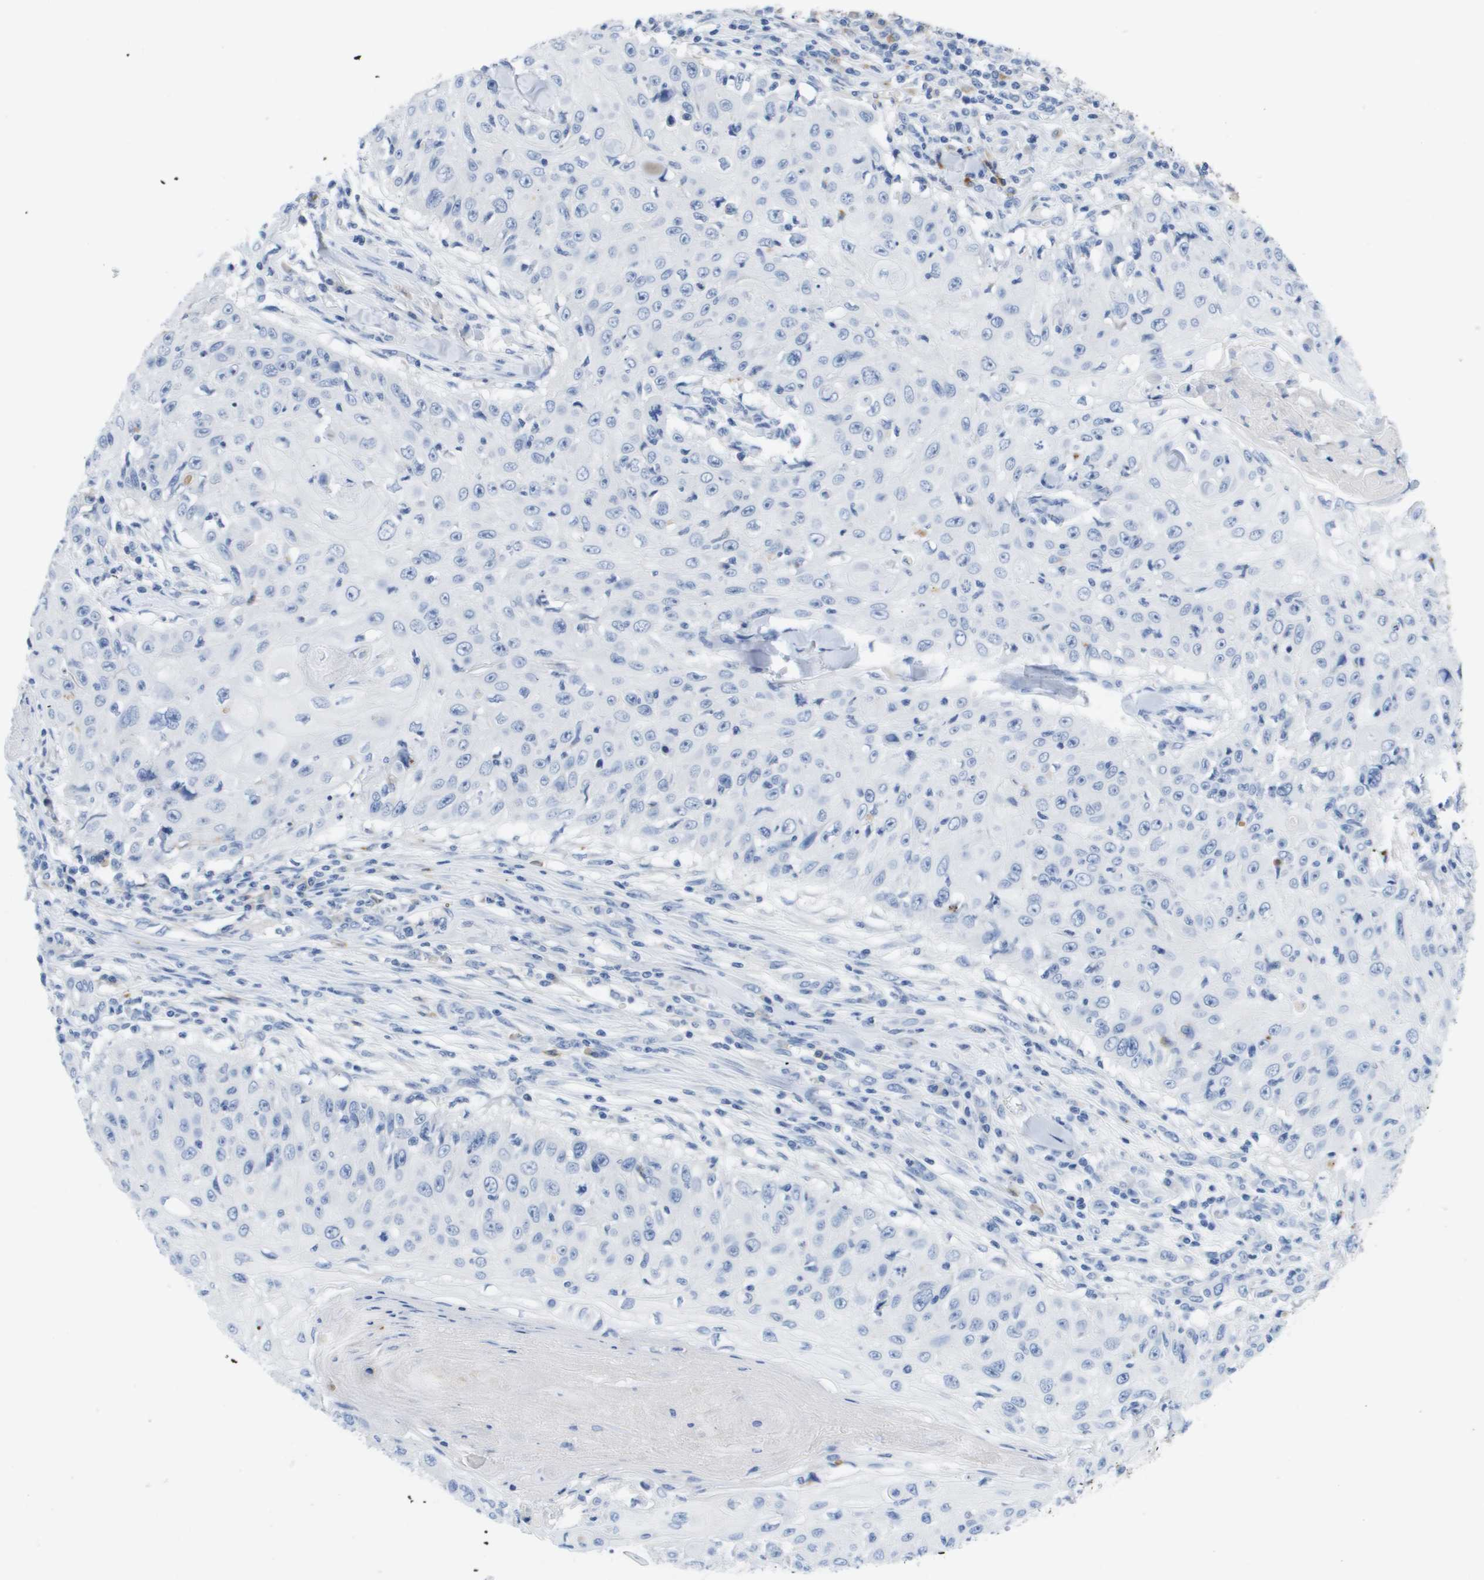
{"staining": {"intensity": "negative", "quantity": "none", "location": "none"}, "tissue": "skin cancer", "cell_type": "Tumor cells", "image_type": "cancer", "snomed": [{"axis": "morphology", "description": "Squamous cell carcinoma, NOS"}, {"axis": "topography", "description": "Skin"}], "caption": "A photomicrograph of skin cancer (squamous cell carcinoma) stained for a protein reveals no brown staining in tumor cells.", "gene": "MS4A1", "patient": {"sex": "male", "age": 86}}